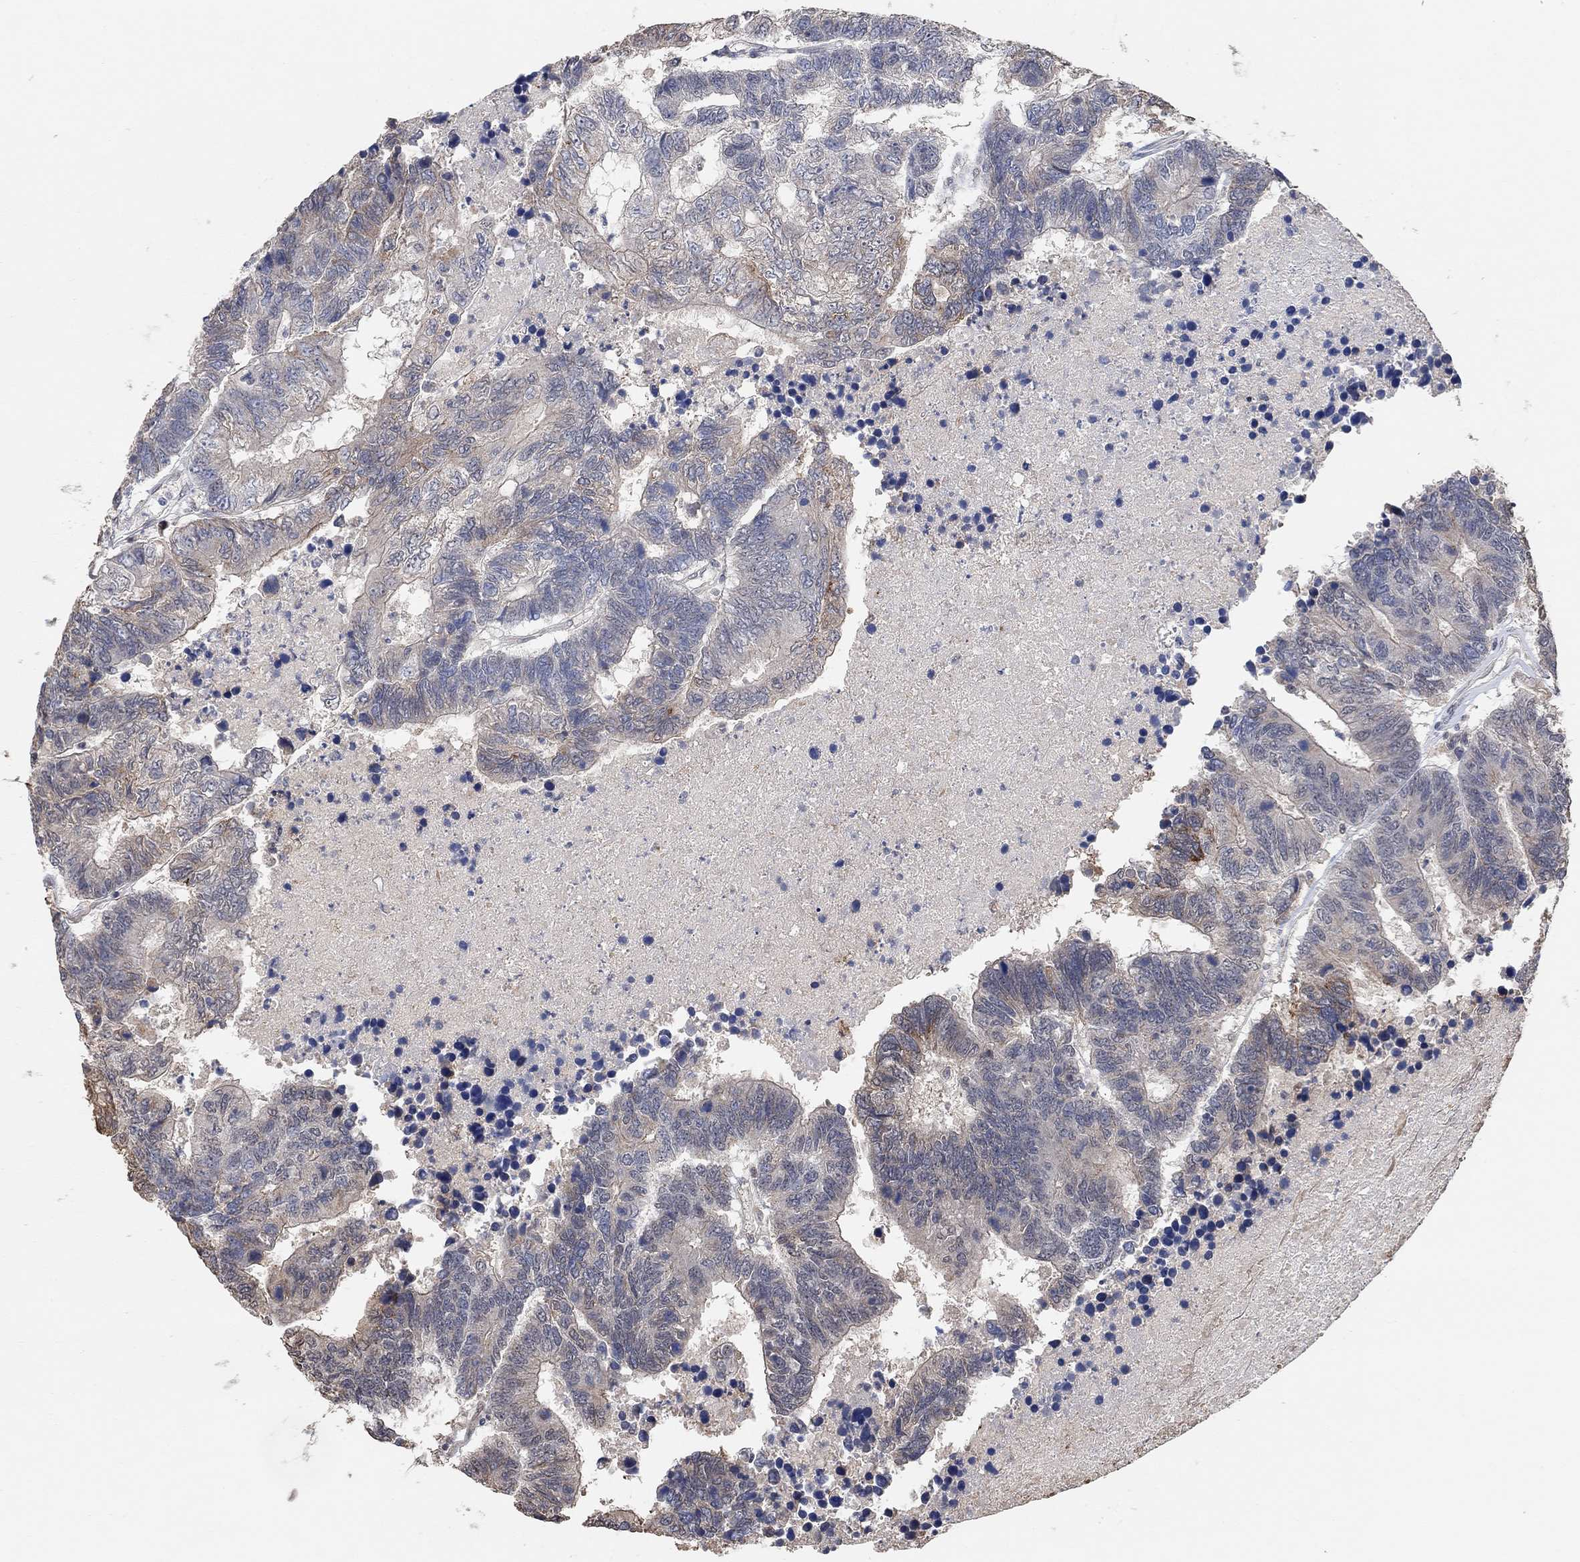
{"staining": {"intensity": "moderate", "quantity": "<25%", "location": "cytoplasmic/membranous"}, "tissue": "colorectal cancer", "cell_type": "Tumor cells", "image_type": "cancer", "snomed": [{"axis": "morphology", "description": "Adenocarcinoma, NOS"}, {"axis": "topography", "description": "Colon"}], "caption": "The histopathology image demonstrates staining of colorectal cancer (adenocarcinoma), revealing moderate cytoplasmic/membranous protein staining (brown color) within tumor cells. (Brightfield microscopy of DAB IHC at high magnification).", "gene": "UNC5B", "patient": {"sex": "female", "age": 48}}